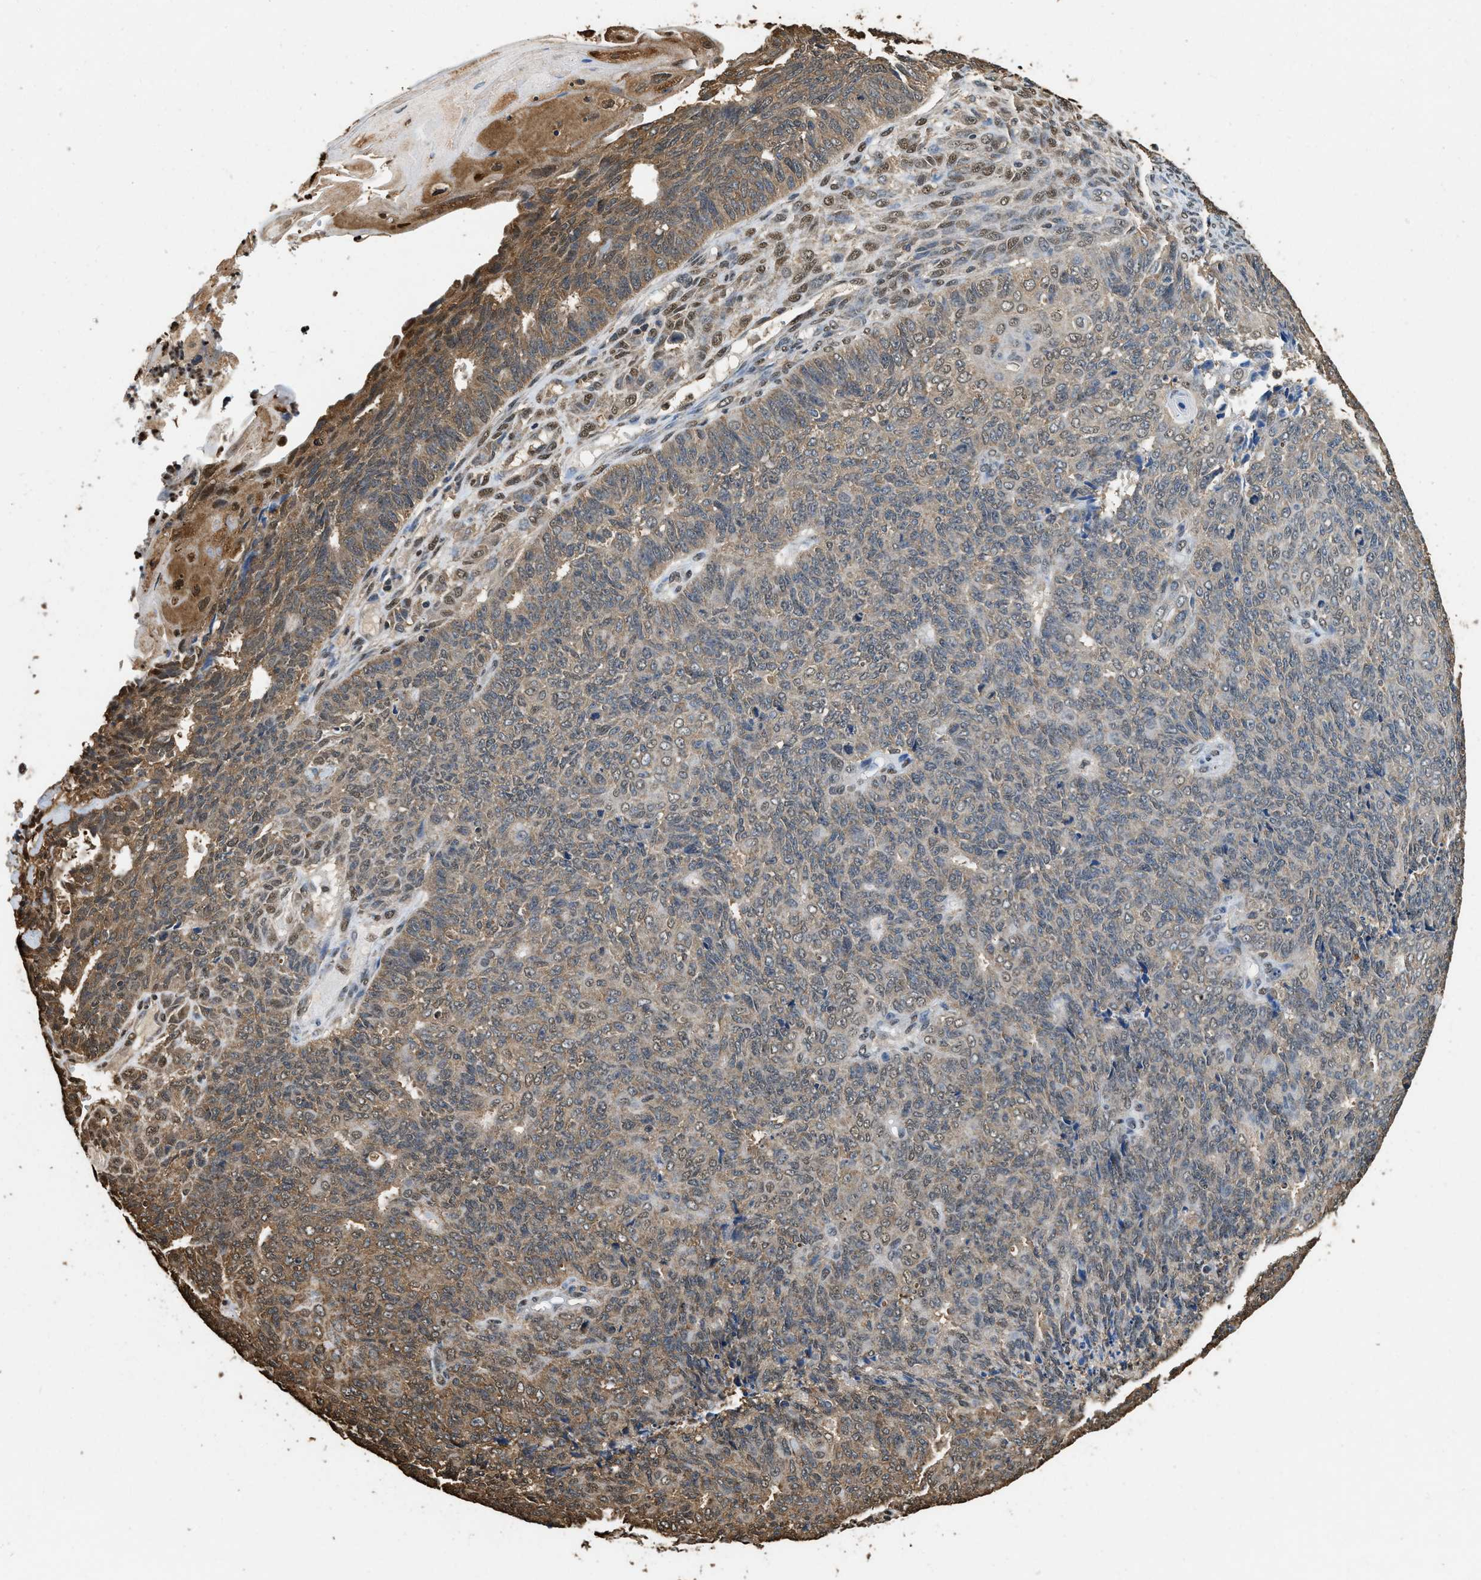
{"staining": {"intensity": "moderate", "quantity": "25%-75%", "location": "cytoplasmic/membranous"}, "tissue": "endometrial cancer", "cell_type": "Tumor cells", "image_type": "cancer", "snomed": [{"axis": "morphology", "description": "Adenocarcinoma, NOS"}, {"axis": "topography", "description": "Endometrium"}], "caption": "Immunohistochemical staining of endometrial adenocarcinoma reveals medium levels of moderate cytoplasmic/membranous positivity in about 25%-75% of tumor cells. (DAB = brown stain, brightfield microscopy at high magnification).", "gene": "GAPDH", "patient": {"sex": "female", "age": 32}}